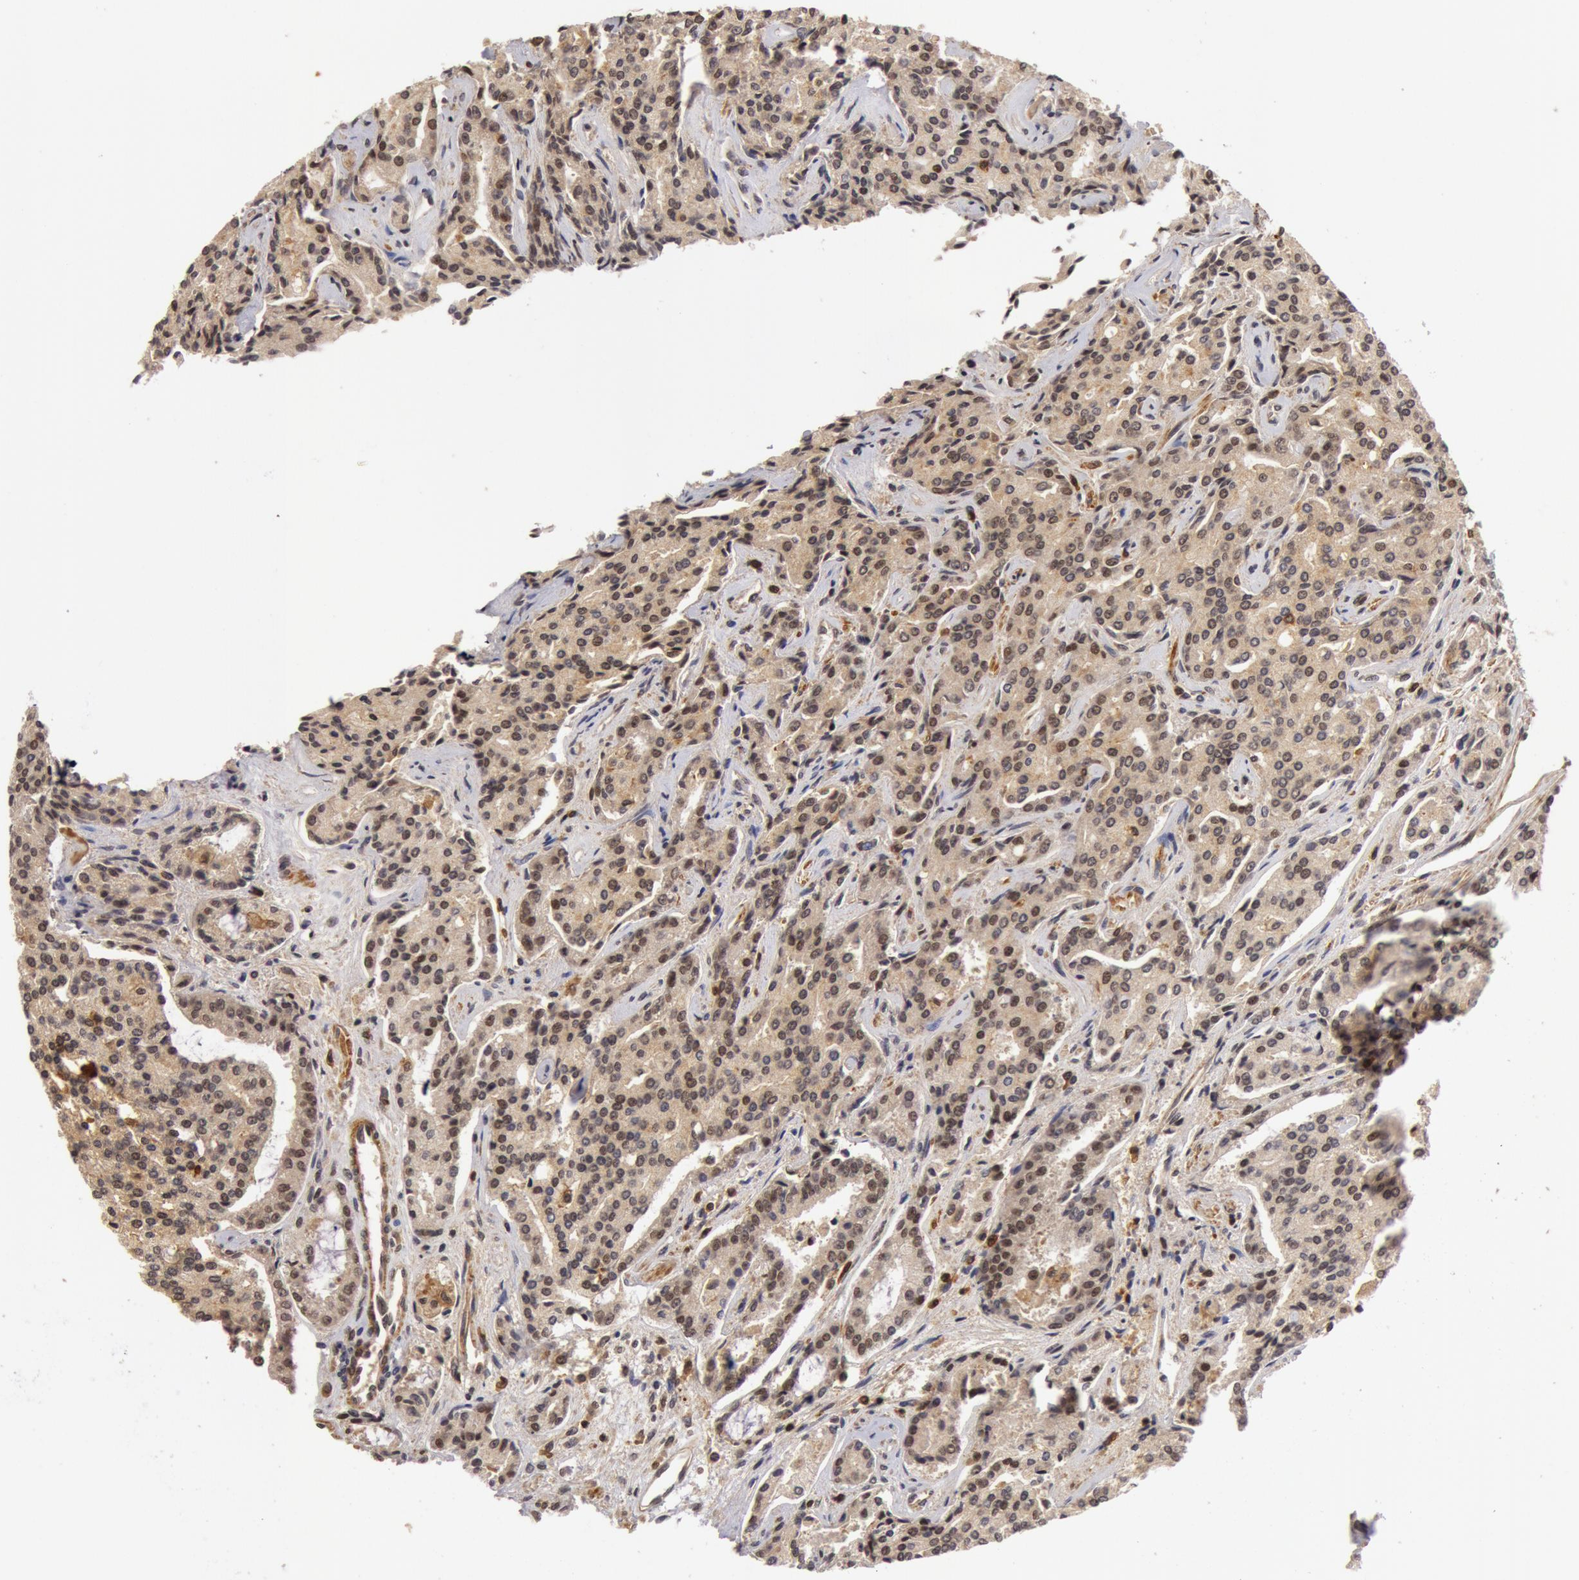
{"staining": {"intensity": "weak", "quantity": "25%-75%", "location": "cytoplasmic/membranous,nuclear"}, "tissue": "prostate cancer", "cell_type": "Tumor cells", "image_type": "cancer", "snomed": [{"axis": "morphology", "description": "Adenocarcinoma, Medium grade"}, {"axis": "topography", "description": "Prostate"}], "caption": "Immunohistochemical staining of prostate cancer displays weak cytoplasmic/membranous and nuclear protein positivity in about 25%-75% of tumor cells.", "gene": "ZNF350", "patient": {"sex": "male", "age": 72}}